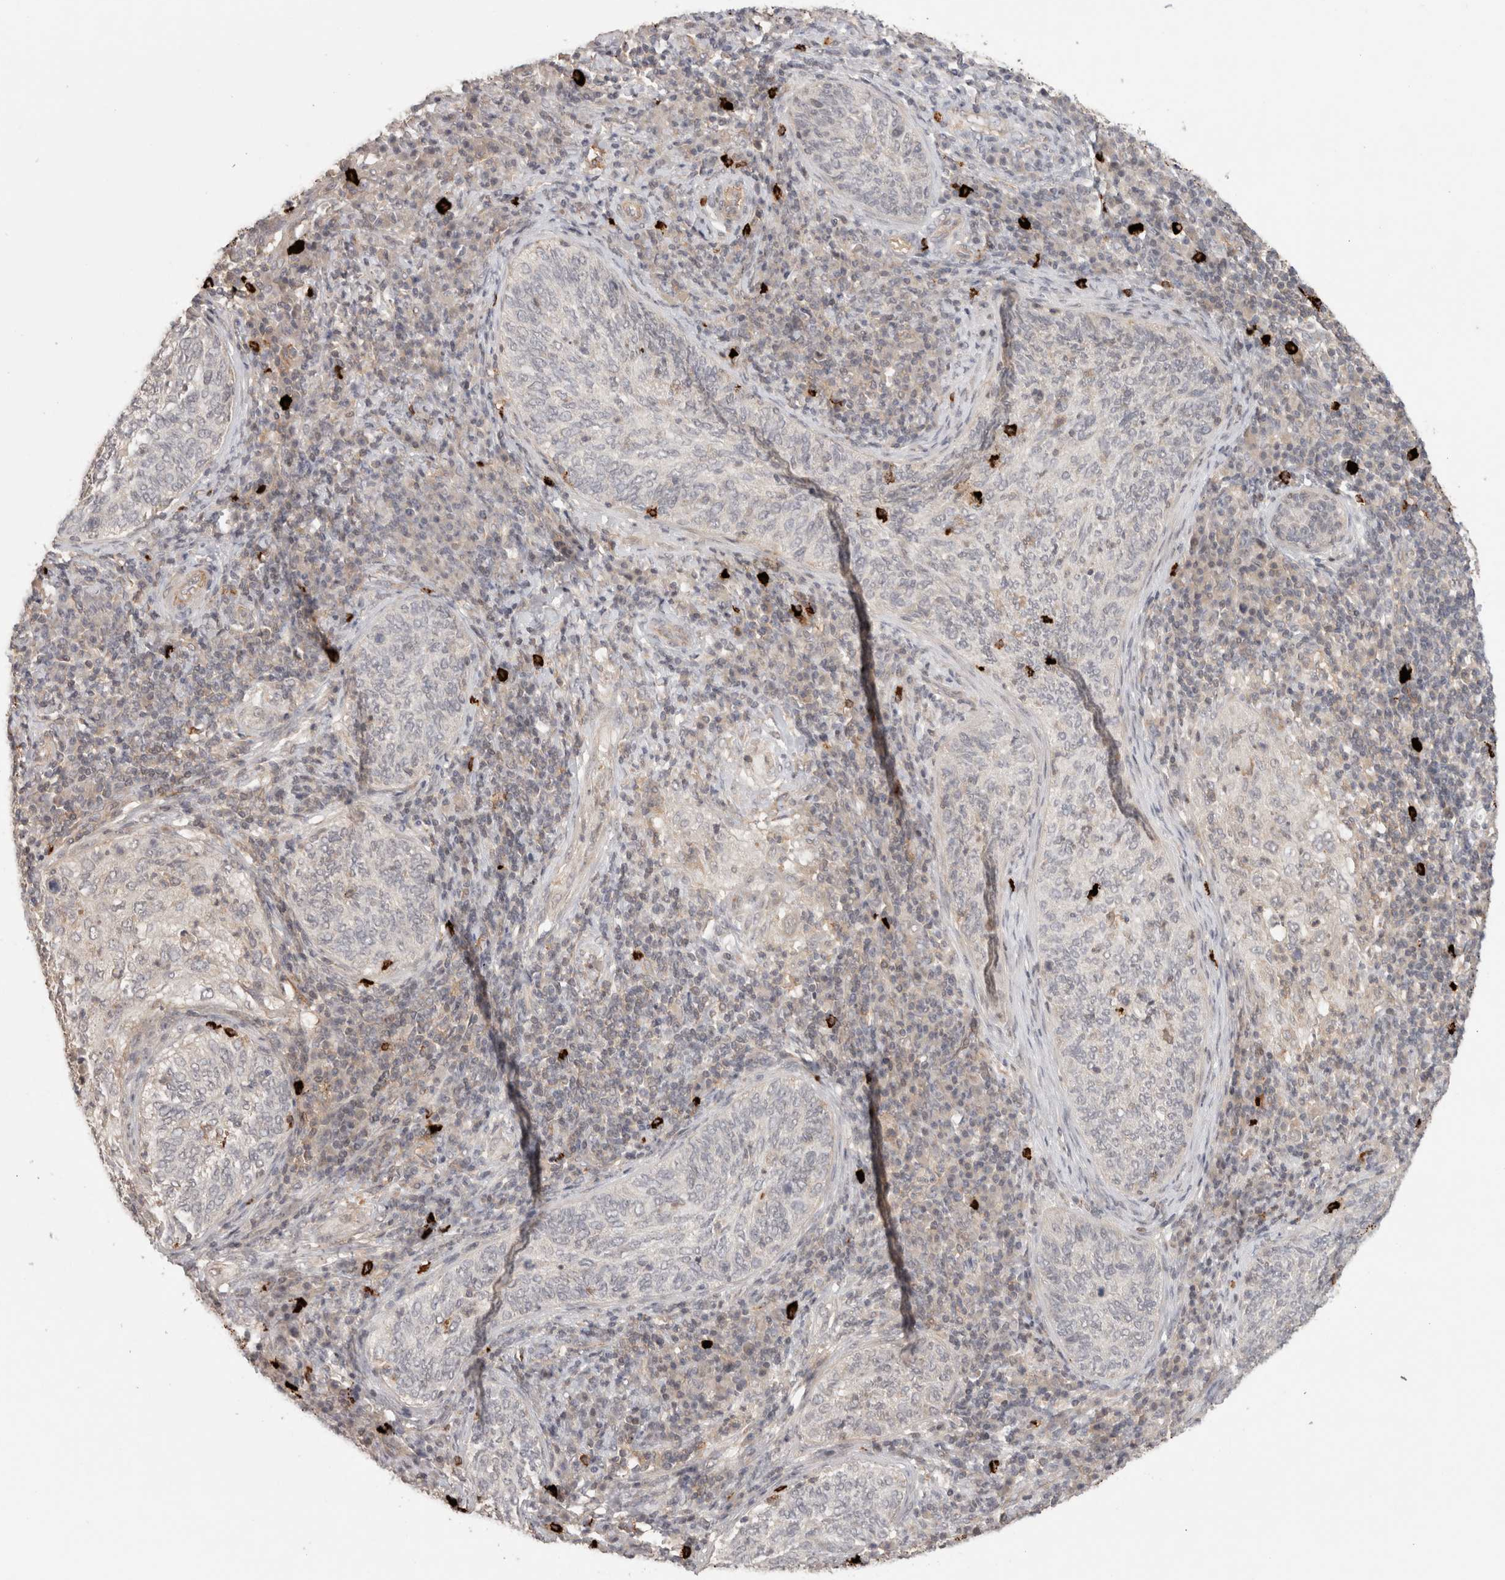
{"staining": {"intensity": "negative", "quantity": "none", "location": "none"}, "tissue": "cervical cancer", "cell_type": "Tumor cells", "image_type": "cancer", "snomed": [{"axis": "morphology", "description": "Squamous cell carcinoma, NOS"}, {"axis": "topography", "description": "Cervix"}], "caption": "Immunohistochemical staining of cervical cancer reveals no significant positivity in tumor cells. Nuclei are stained in blue.", "gene": "HSPG2", "patient": {"sex": "female", "age": 30}}